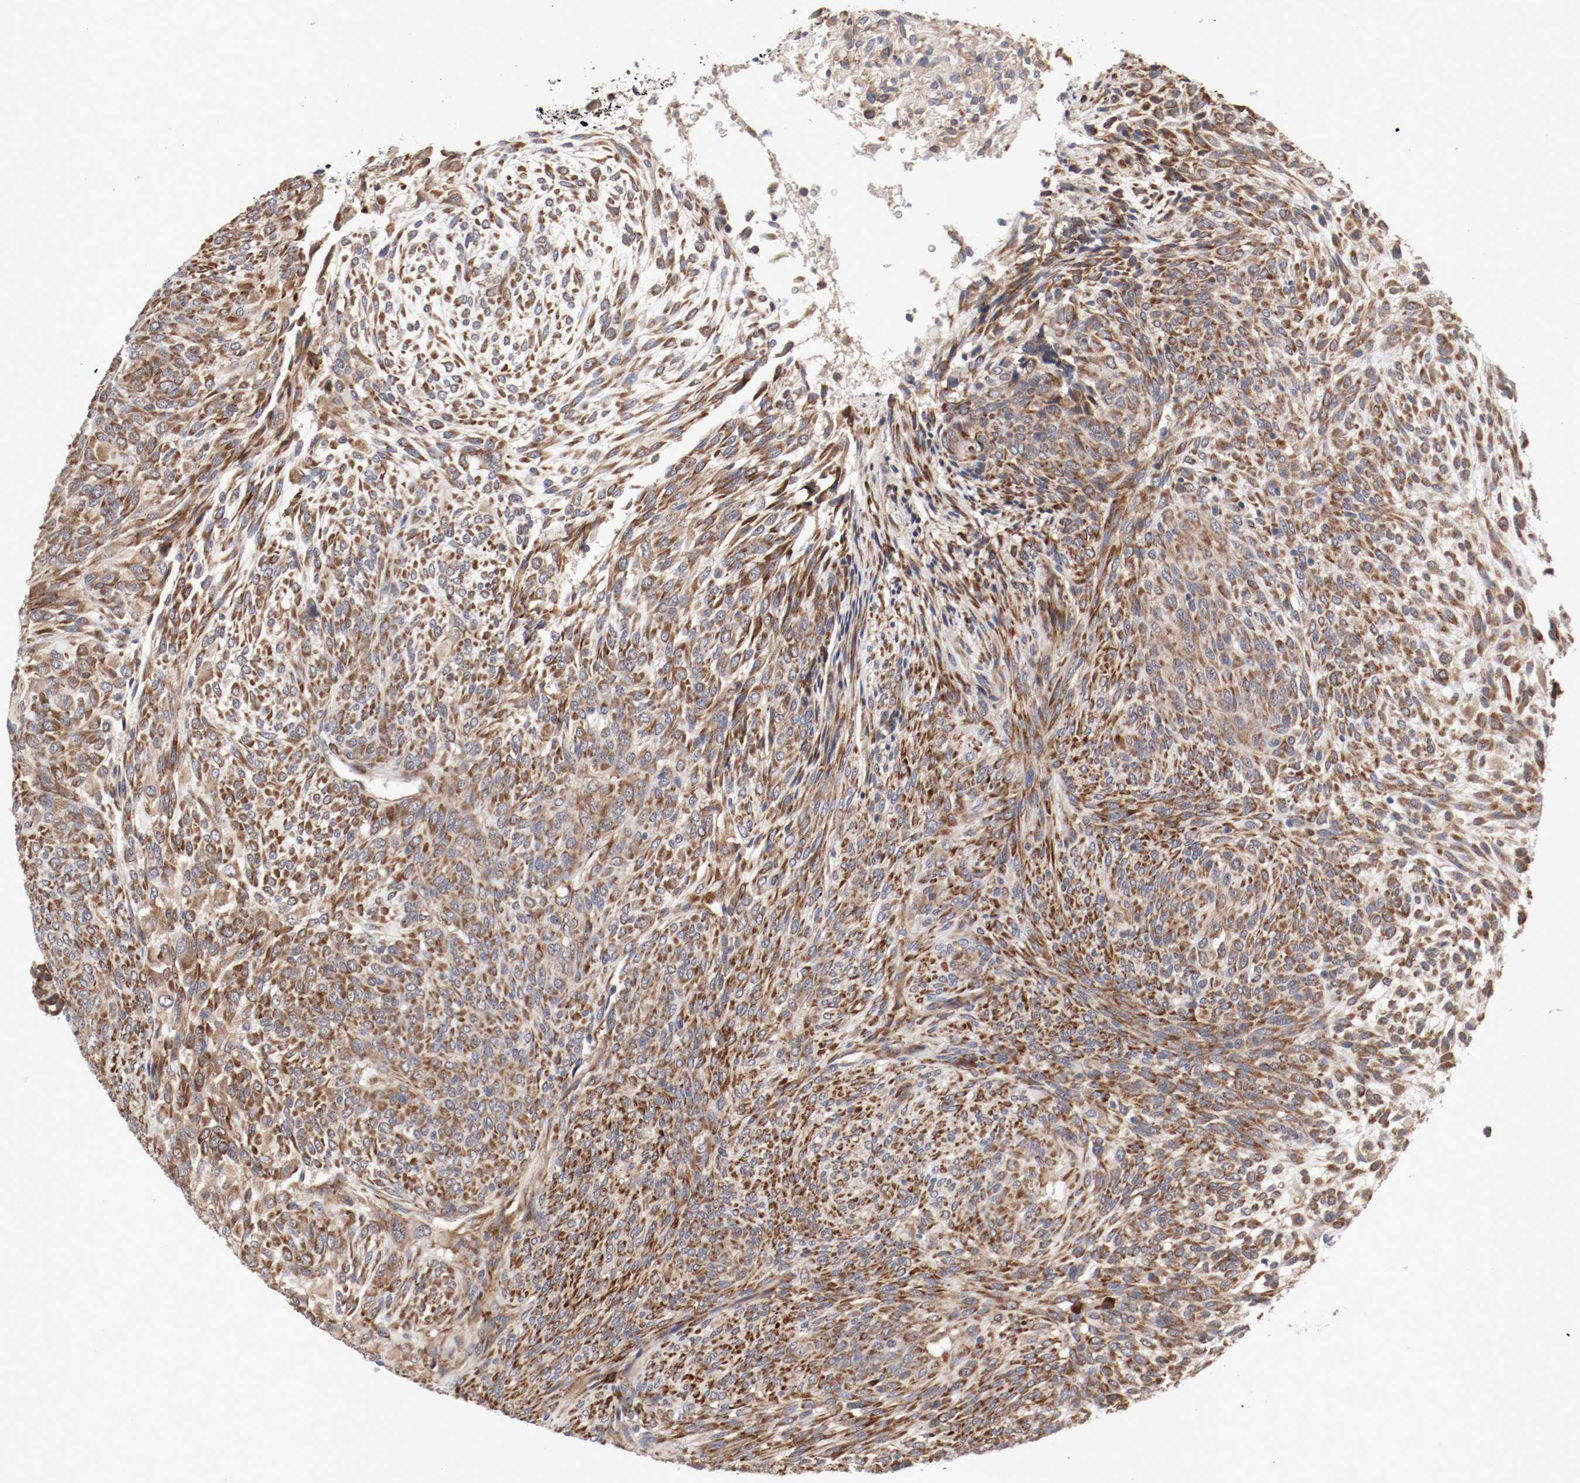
{"staining": {"intensity": "moderate", "quantity": ">75%", "location": "cytoplasmic/membranous"}, "tissue": "glioma", "cell_type": "Tumor cells", "image_type": "cancer", "snomed": [{"axis": "morphology", "description": "Glioma, malignant, High grade"}, {"axis": "topography", "description": "Cerebral cortex"}], "caption": "High-grade glioma (malignant) was stained to show a protein in brown. There is medium levels of moderate cytoplasmic/membranous staining in approximately >75% of tumor cells. (DAB IHC with brightfield microscopy, high magnification).", "gene": "FKBP3", "patient": {"sex": "female", "age": 55}}